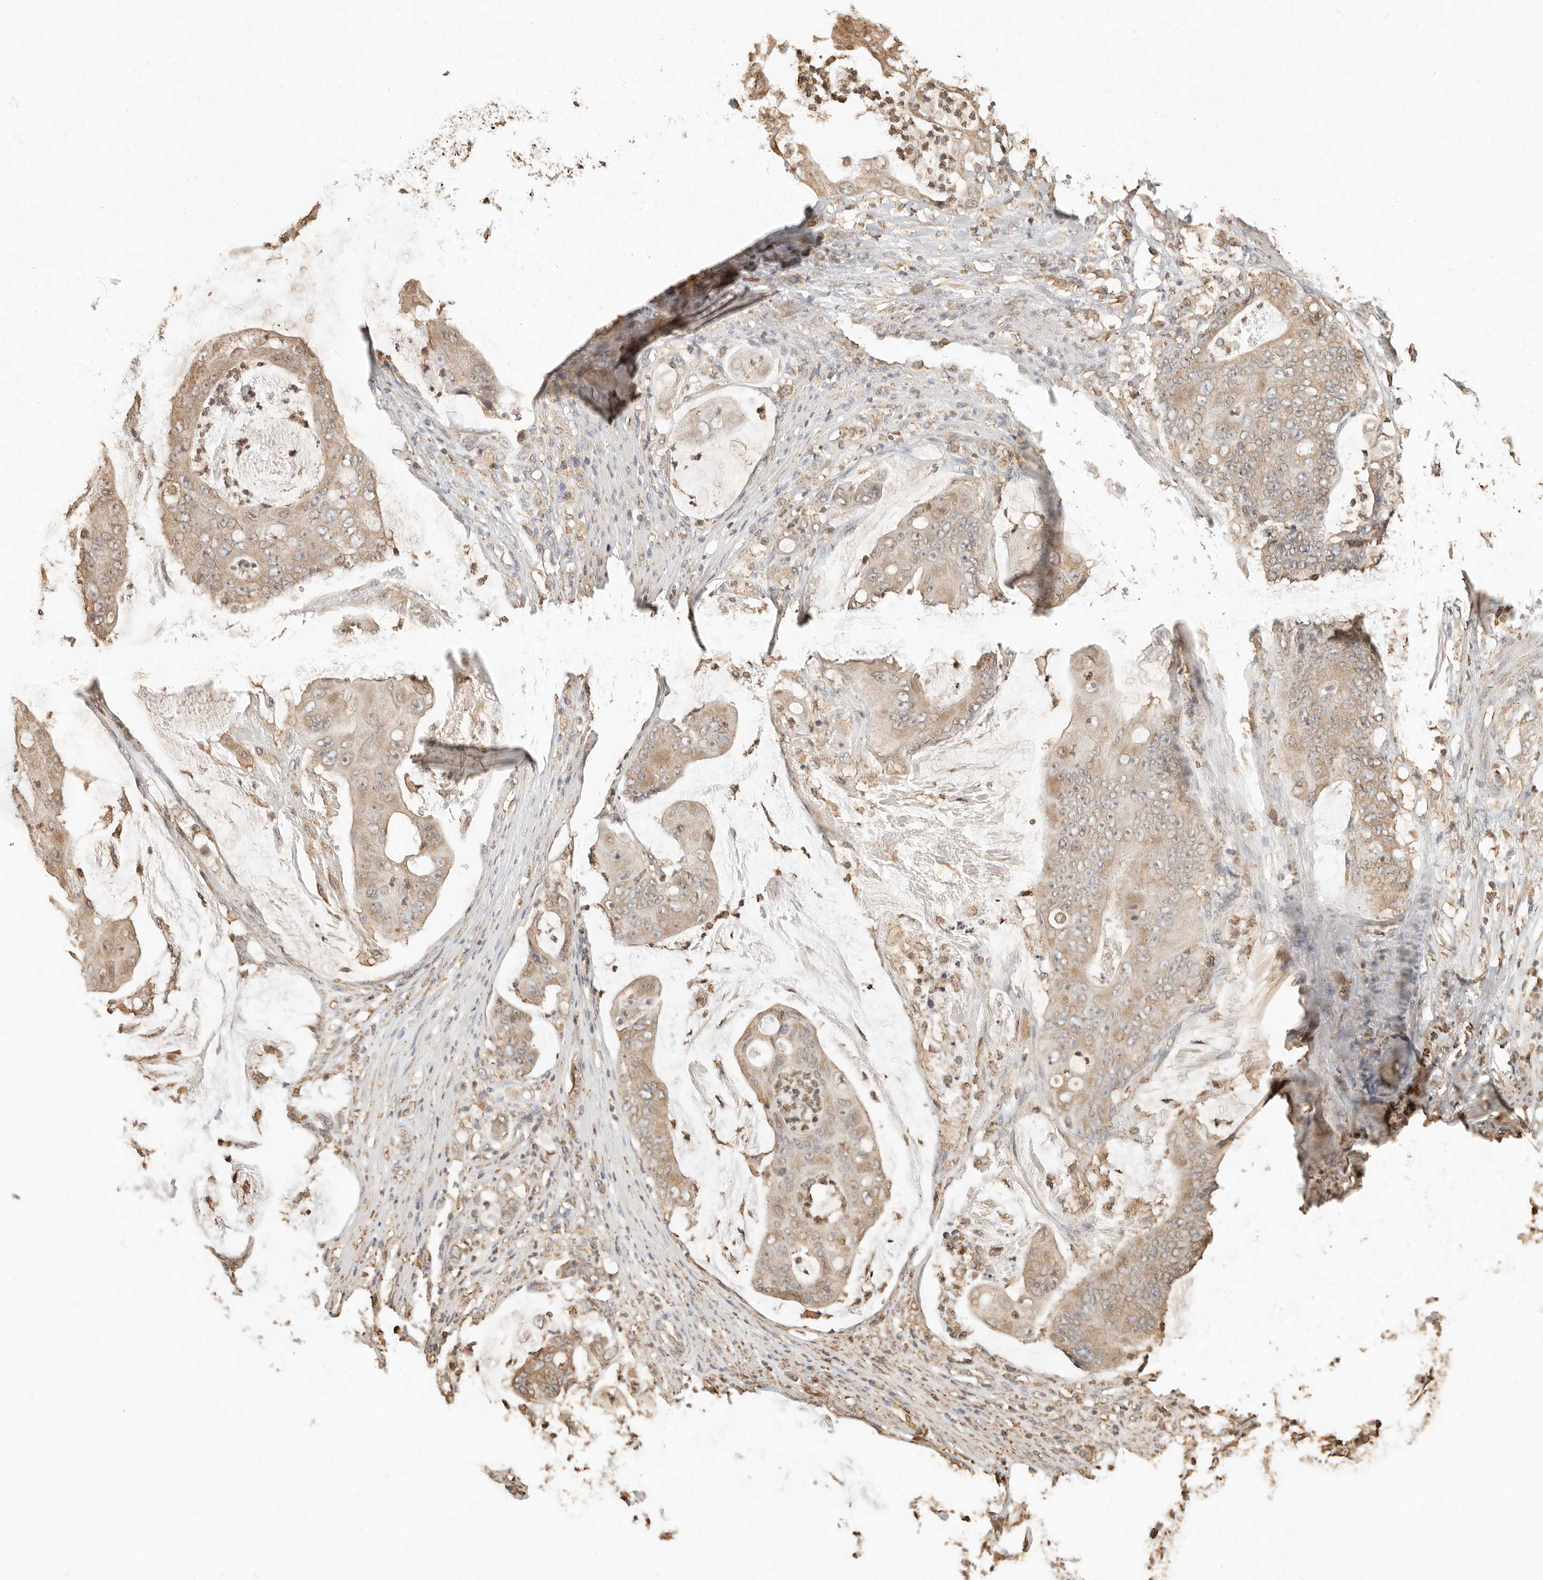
{"staining": {"intensity": "moderate", "quantity": ">75%", "location": "cytoplasmic/membranous"}, "tissue": "stomach cancer", "cell_type": "Tumor cells", "image_type": "cancer", "snomed": [{"axis": "morphology", "description": "Adenocarcinoma, NOS"}, {"axis": "topography", "description": "Stomach"}], "caption": "Immunohistochemical staining of human stomach cancer (adenocarcinoma) reveals medium levels of moderate cytoplasmic/membranous expression in about >75% of tumor cells.", "gene": "ARHGEF10L", "patient": {"sex": "female", "age": 73}}